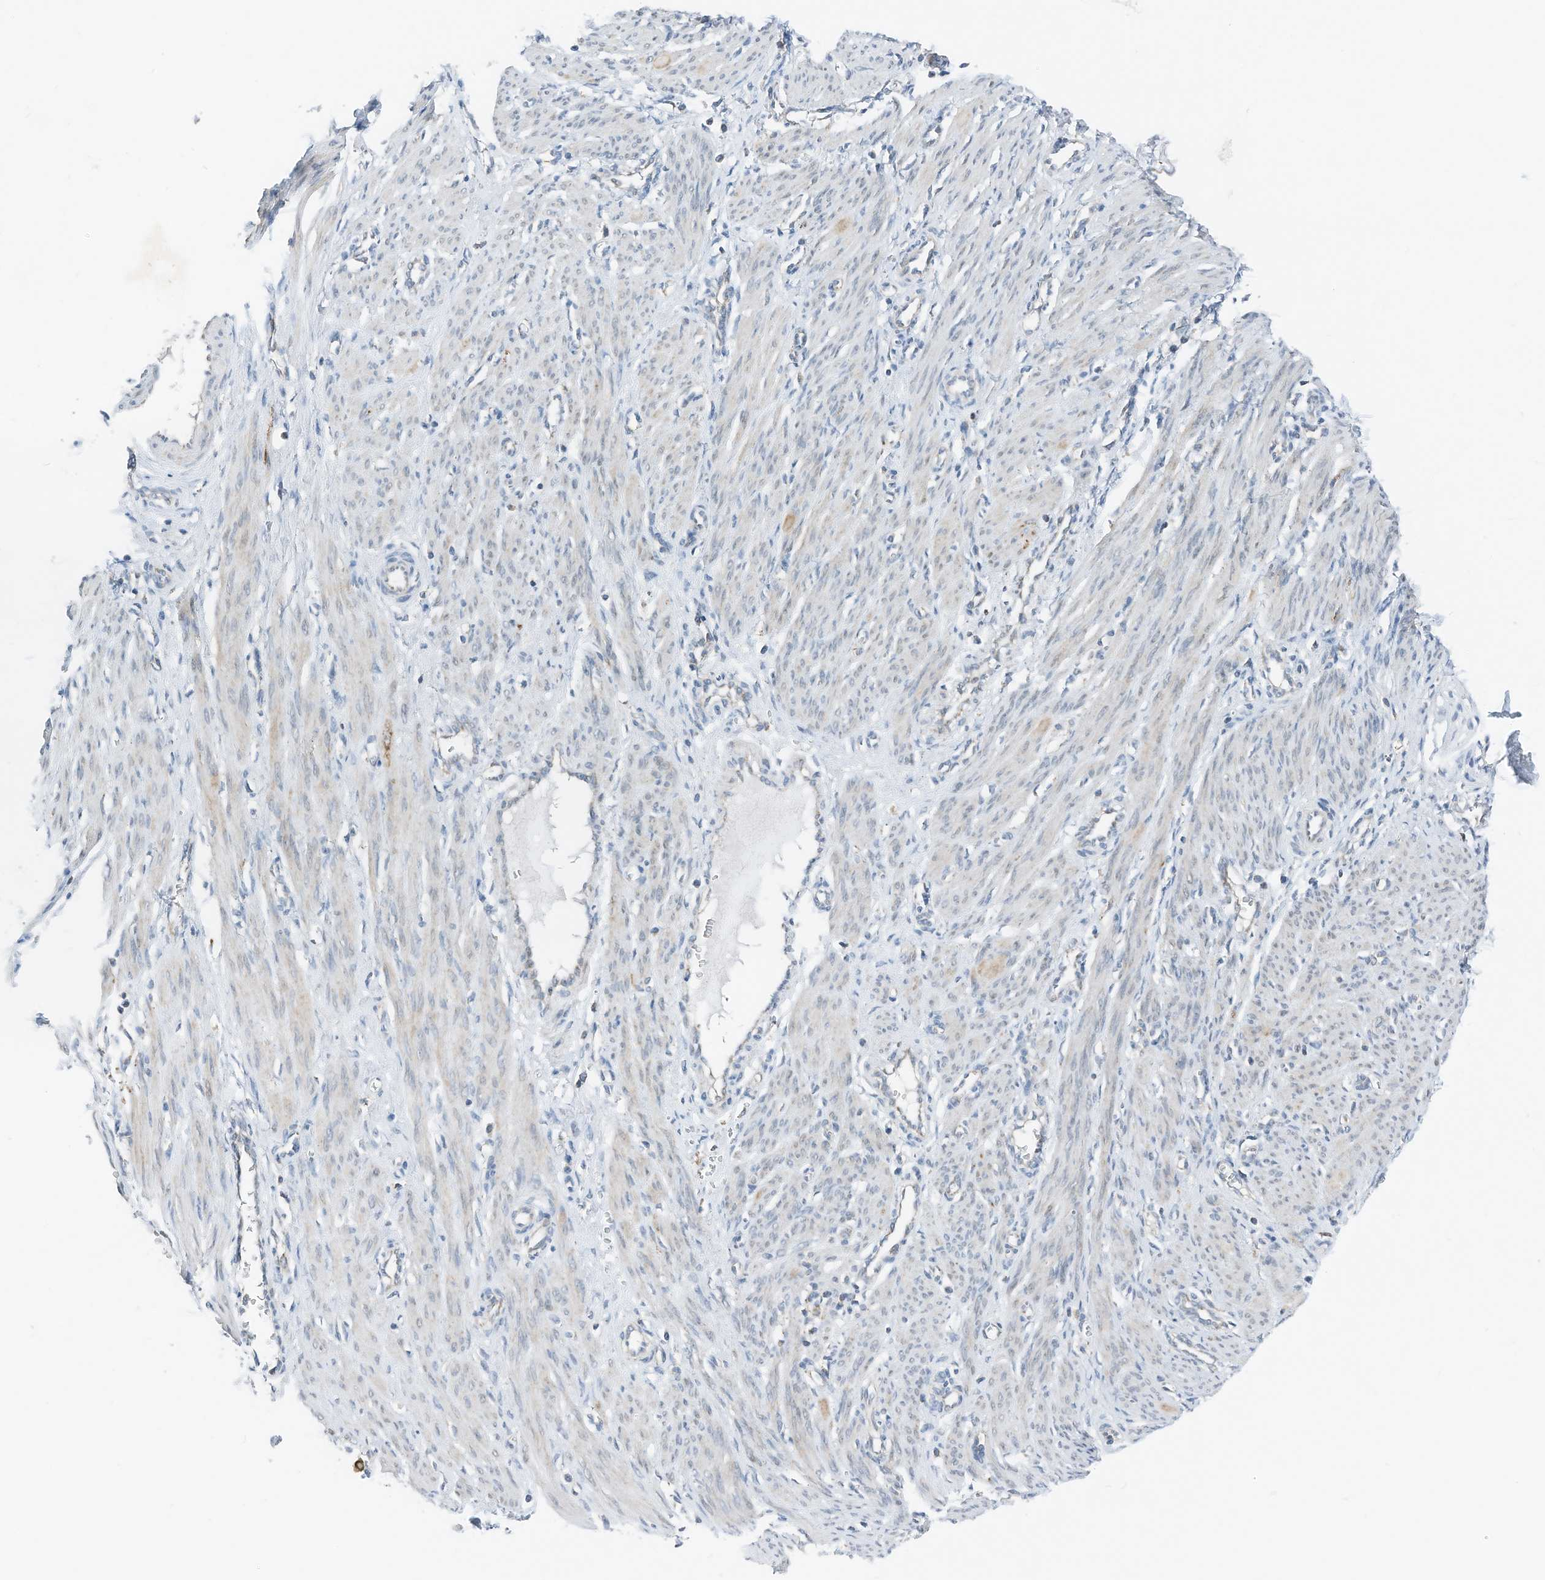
{"staining": {"intensity": "weak", "quantity": "<25%", "location": "cytoplasmic/membranous"}, "tissue": "smooth muscle", "cell_type": "Smooth muscle cells", "image_type": "normal", "snomed": [{"axis": "morphology", "description": "Normal tissue, NOS"}, {"axis": "topography", "description": "Endometrium"}], "caption": "Immunohistochemistry (IHC) of benign smooth muscle exhibits no positivity in smooth muscle cells.", "gene": "RMND1", "patient": {"sex": "female", "age": 33}}